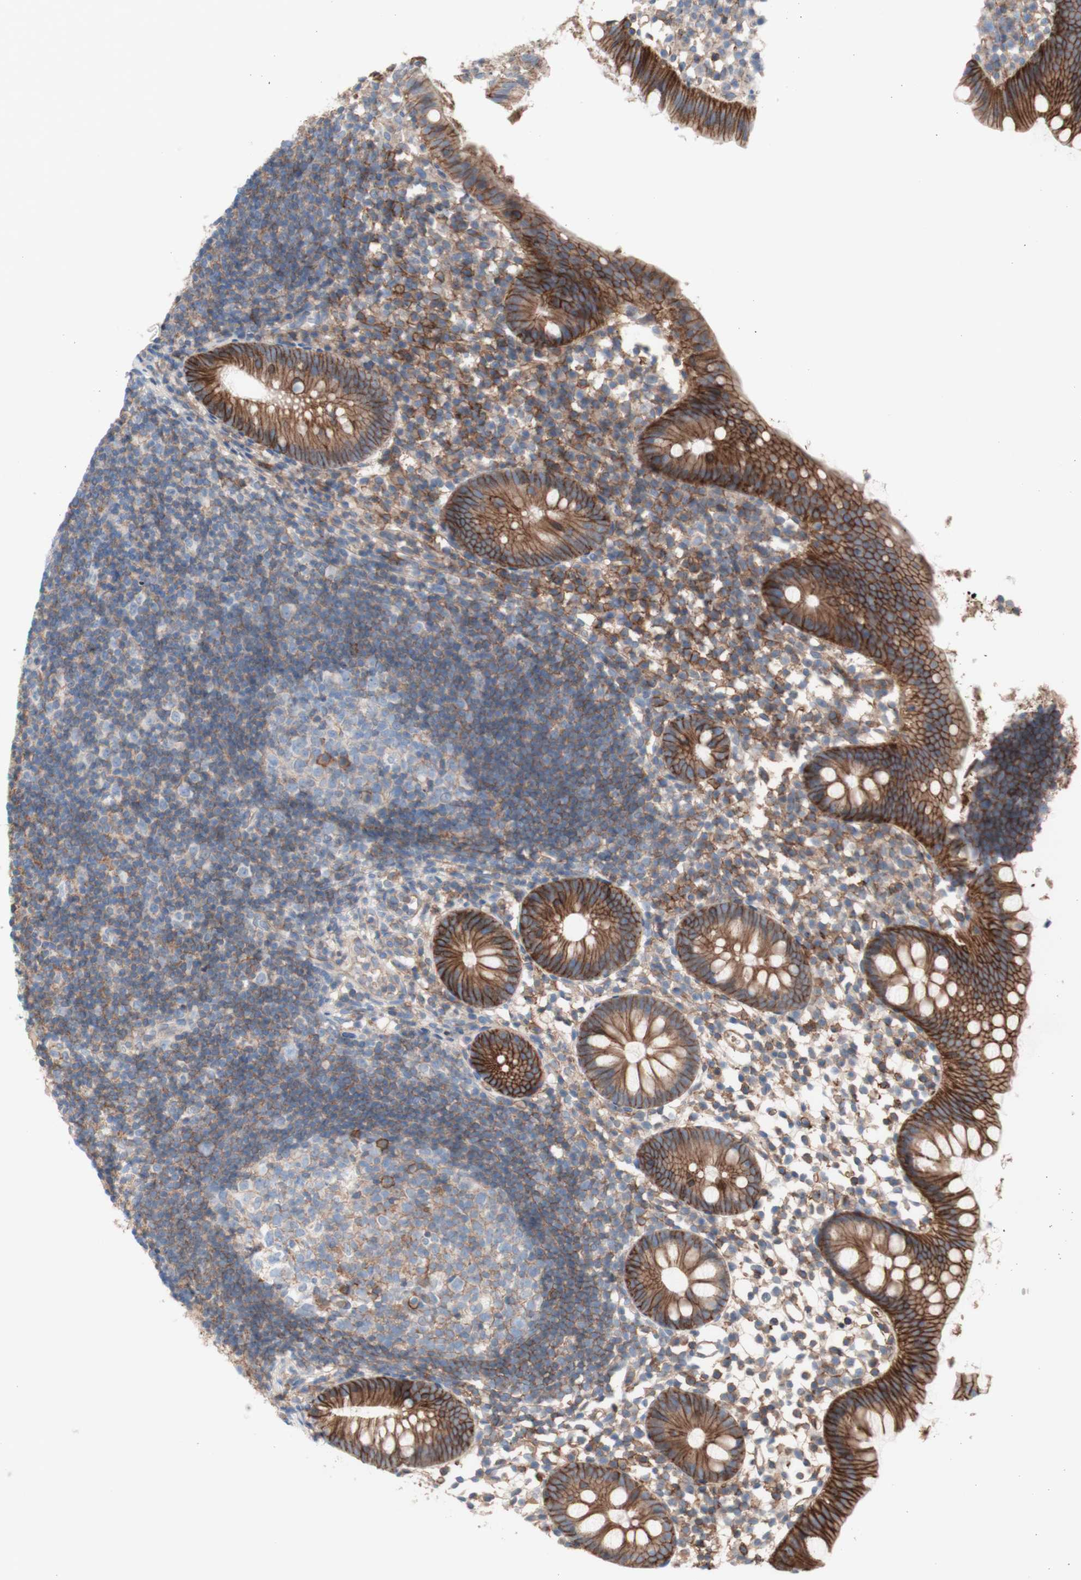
{"staining": {"intensity": "moderate", "quantity": ">75%", "location": "cytoplasmic/membranous"}, "tissue": "appendix", "cell_type": "Glandular cells", "image_type": "normal", "snomed": [{"axis": "morphology", "description": "Normal tissue, NOS"}, {"axis": "topography", "description": "Appendix"}], "caption": "Immunohistochemical staining of normal appendix exhibits >75% levels of moderate cytoplasmic/membranous protein expression in about >75% of glandular cells. Immunohistochemistry (ihc) stains the protein of interest in brown and the nuclei are stained blue.", "gene": "CD46", "patient": {"sex": "female", "age": 20}}